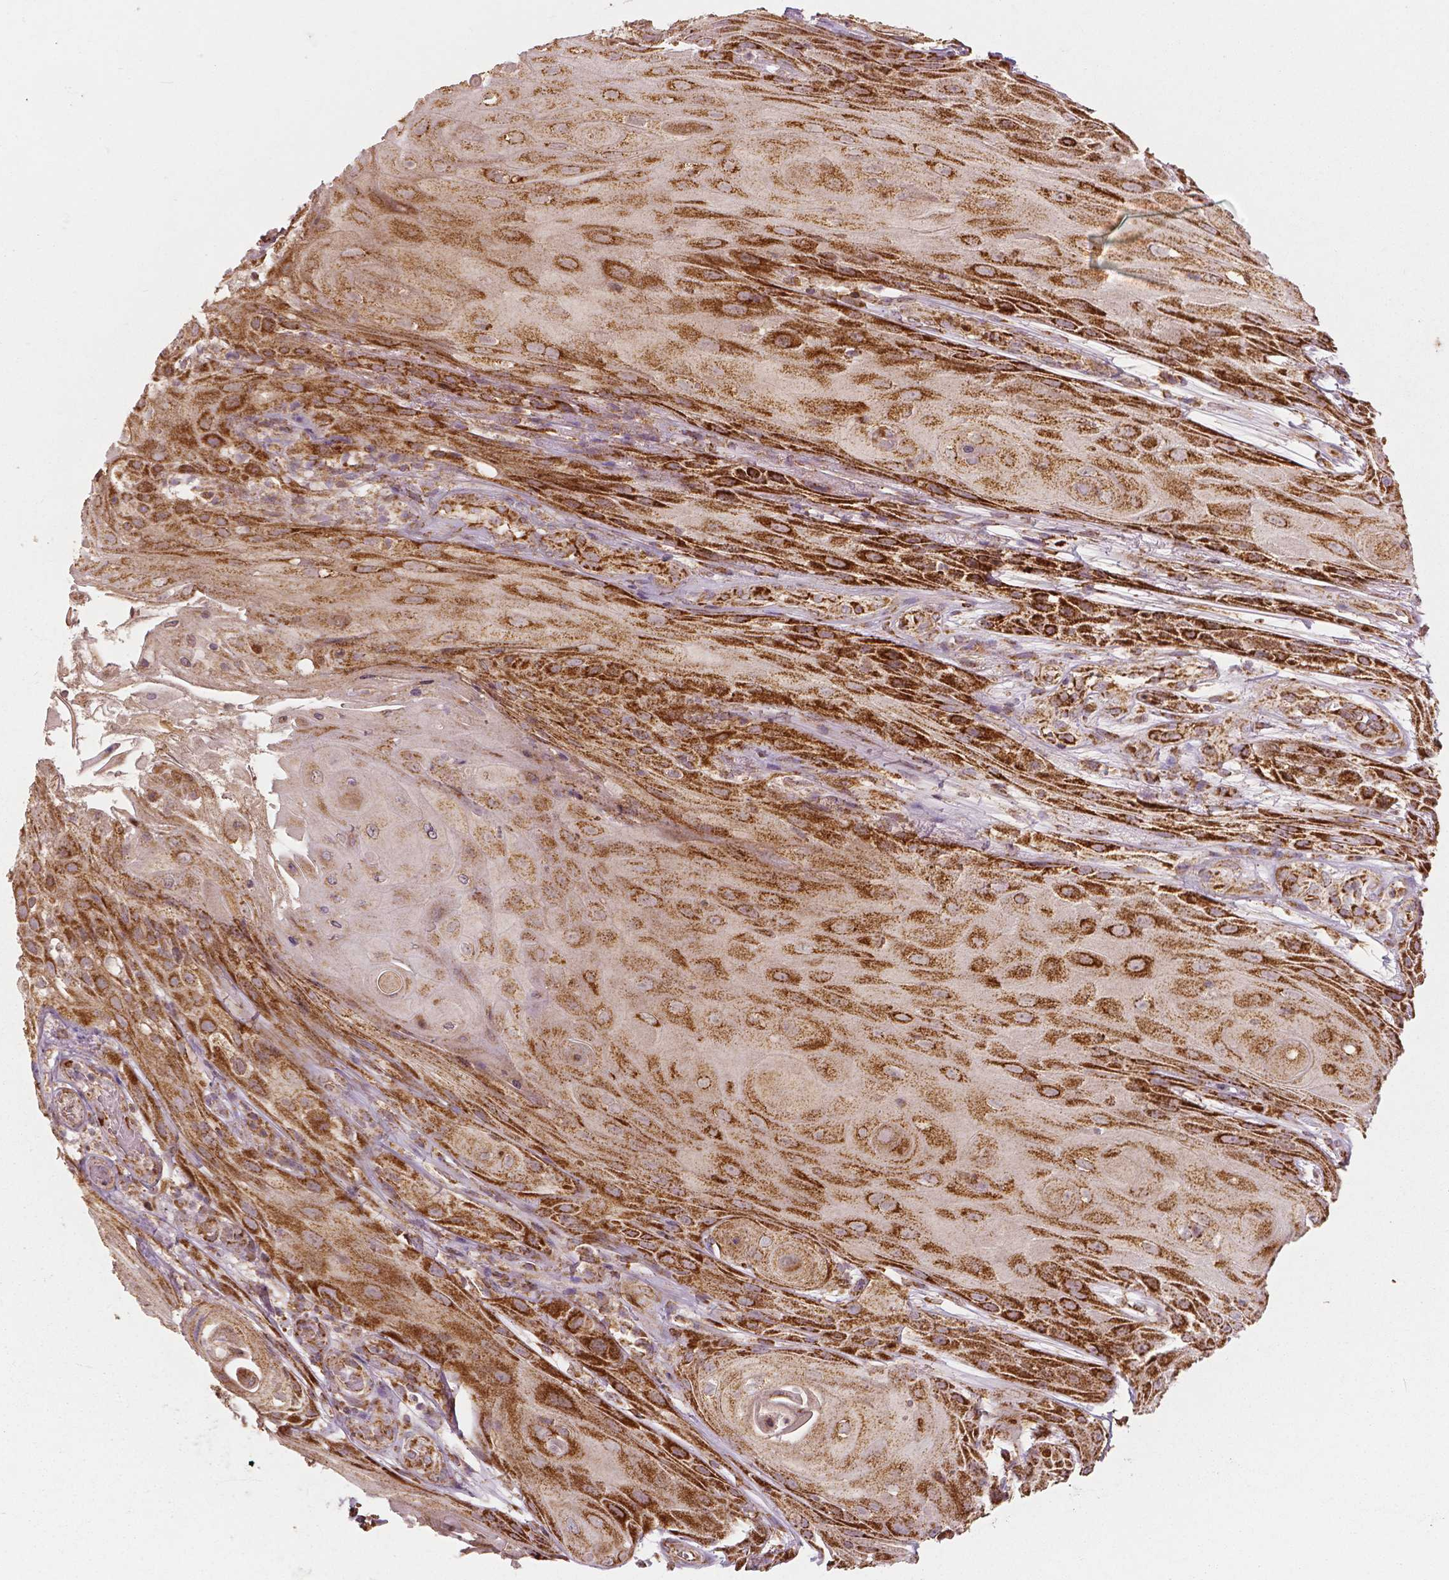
{"staining": {"intensity": "strong", "quantity": ">75%", "location": "cytoplasmic/membranous"}, "tissue": "skin cancer", "cell_type": "Tumor cells", "image_type": "cancer", "snomed": [{"axis": "morphology", "description": "Squamous cell carcinoma, NOS"}, {"axis": "topography", "description": "Skin"}], "caption": "Protein staining by immunohistochemistry reveals strong cytoplasmic/membranous expression in approximately >75% of tumor cells in skin cancer. The staining was performed using DAB (3,3'-diaminobenzidine), with brown indicating positive protein expression. Nuclei are stained blue with hematoxylin.", "gene": "PGAM5", "patient": {"sex": "male", "age": 62}}